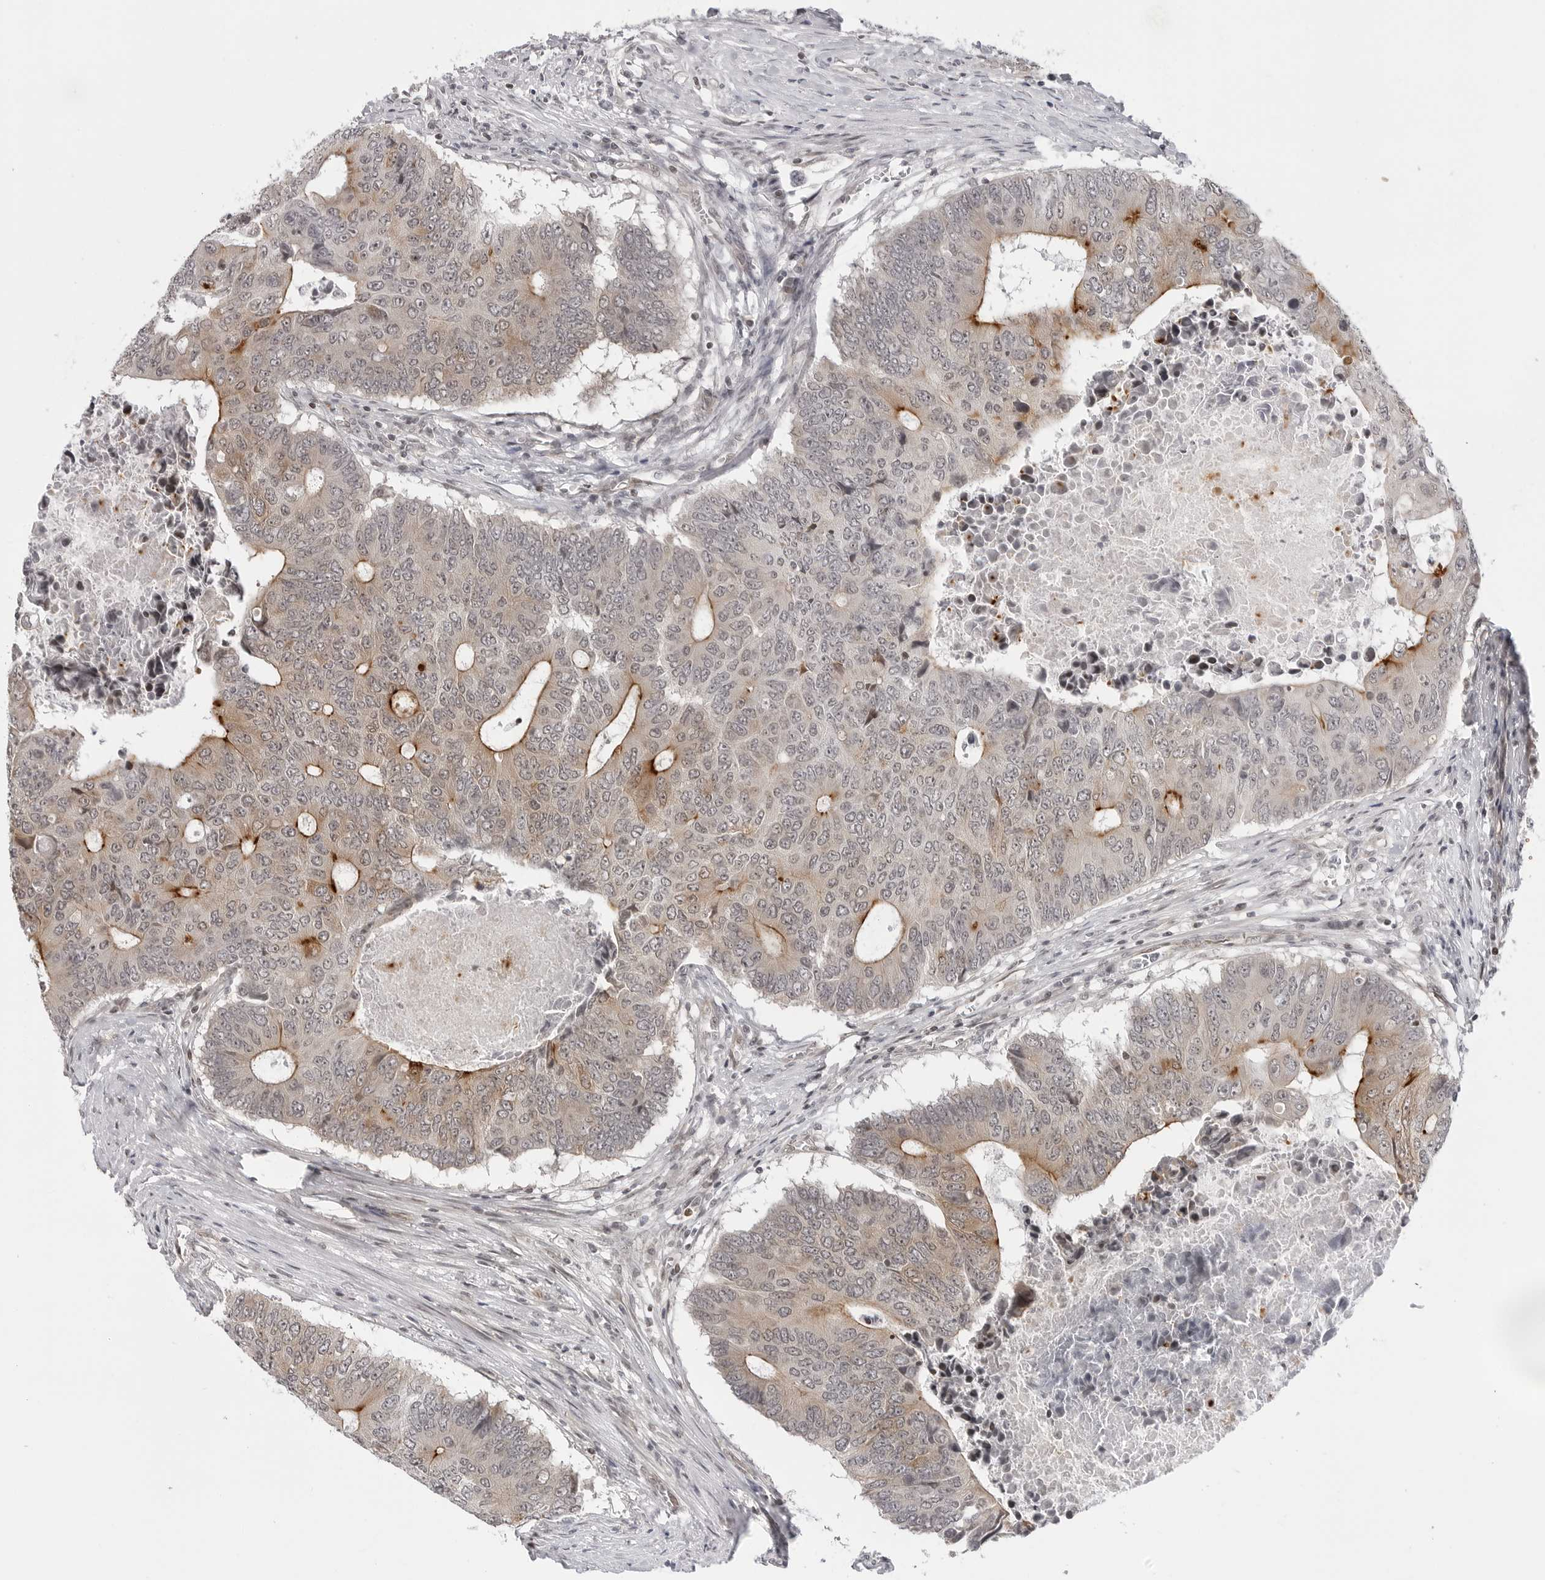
{"staining": {"intensity": "moderate", "quantity": "<25%", "location": "cytoplasmic/membranous"}, "tissue": "colorectal cancer", "cell_type": "Tumor cells", "image_type": "cancer", "snomed": [{"axis": "morphology", "description": "Adenocarcinoma, NOS"}, {"axis": "topography", "description": "Colon"}], "caption": "Brown immunohistochemical staining in human colorectal cancer exhibits moderate cytoplasmic/membranous expression in about <25% of tumor cells. (Brightfield microscopy of DAB IHC at high magnification).", "gene": "C8orf33", "patient": {"sex": "male", "age": 87}}